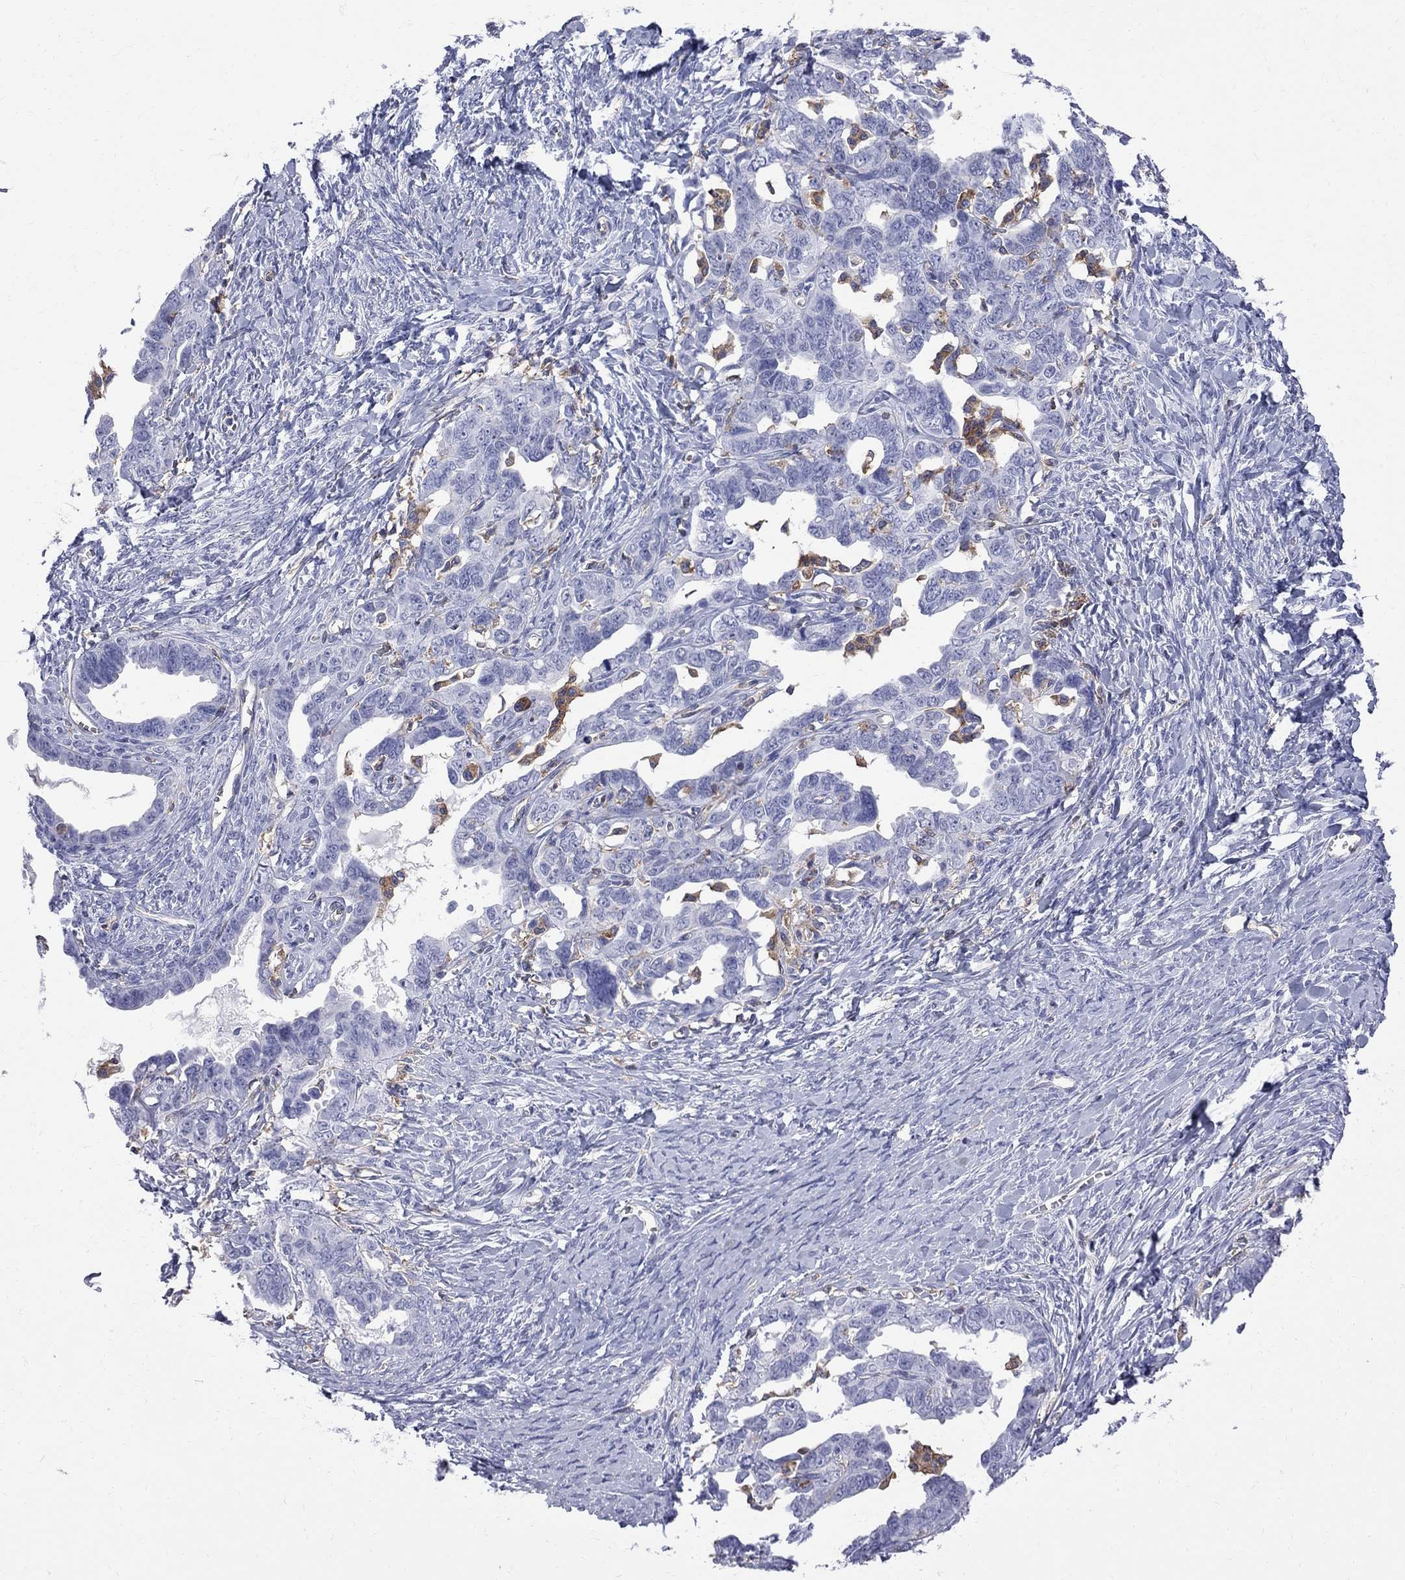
{"staining": {"intensity": "negative", "quantity": "none", "location": "none"}, "tissue": "ovarian cancer", "cell_type": "Tumor cells", "image_type": "cancer", "snomed": [{"axis": "morphology", "description": "Cystadenocarcinoma, serous, NOS"}, {"axis": "topography", "description": "Ovary"}], "caption": "A photomicrograph of human ovarian cancer is negative for staining in tumor cells.", "gene": "ABI3", "patient": {"sex": "female", "age": 69}}